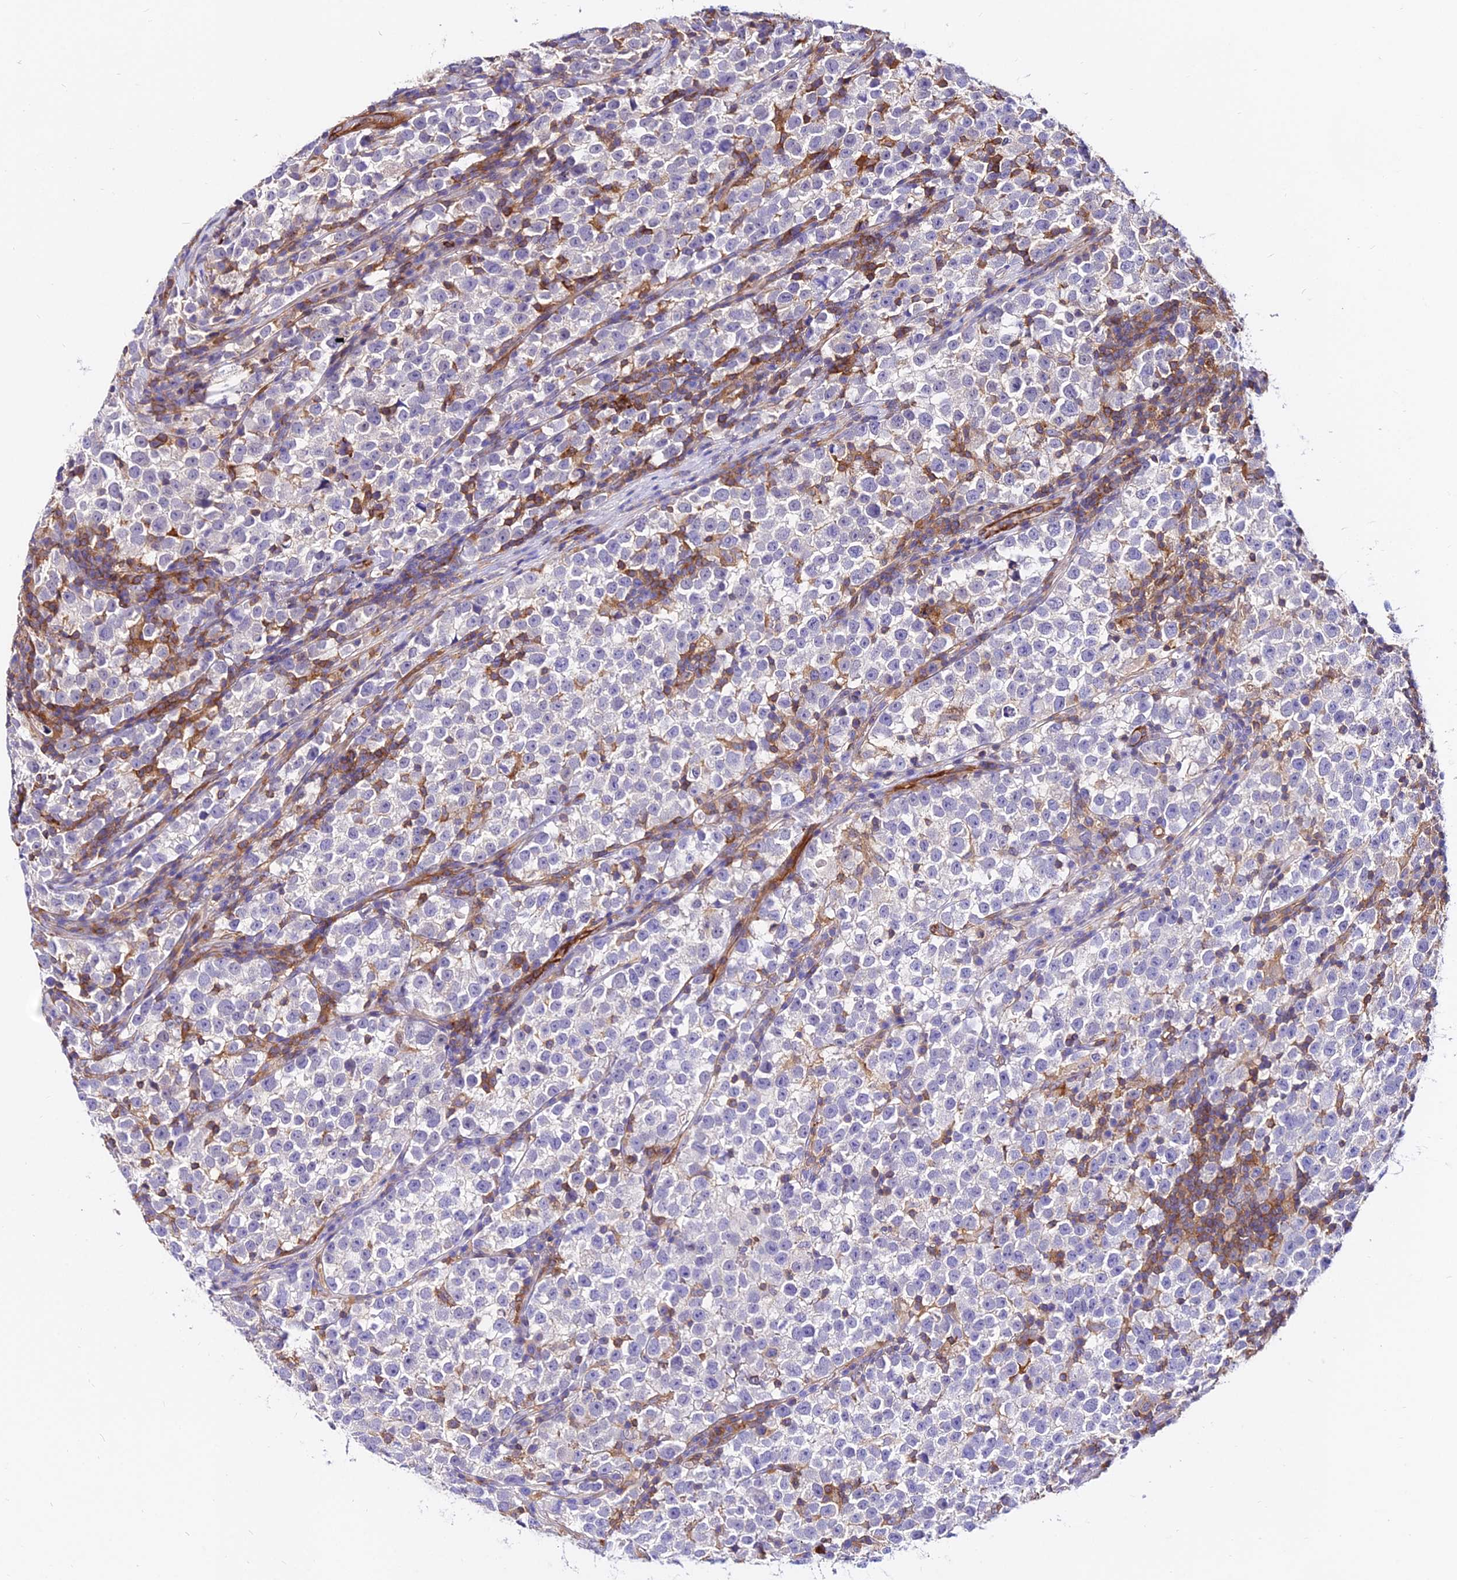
{"staining": {"intensity": "negative", "quantity": "none", "location": "none"}, "tissue": "testis cancer", "cell_type": "Tumor cells", "image_type": "cancer", "snomed": [{"axis": "morphology", "description": "Normal tissue, NOS"}, {"axis": "morphology", "description": "Seminoma, NOS"}, {"axis": "topography", "description": "Testis"}], "caption": "Human seminoma (testis) stained for a protein using immunohistochemistry shows no staining in tumor cells.", "gene": "CSRP1", "patient": {"sex": "male", "age": 43}}